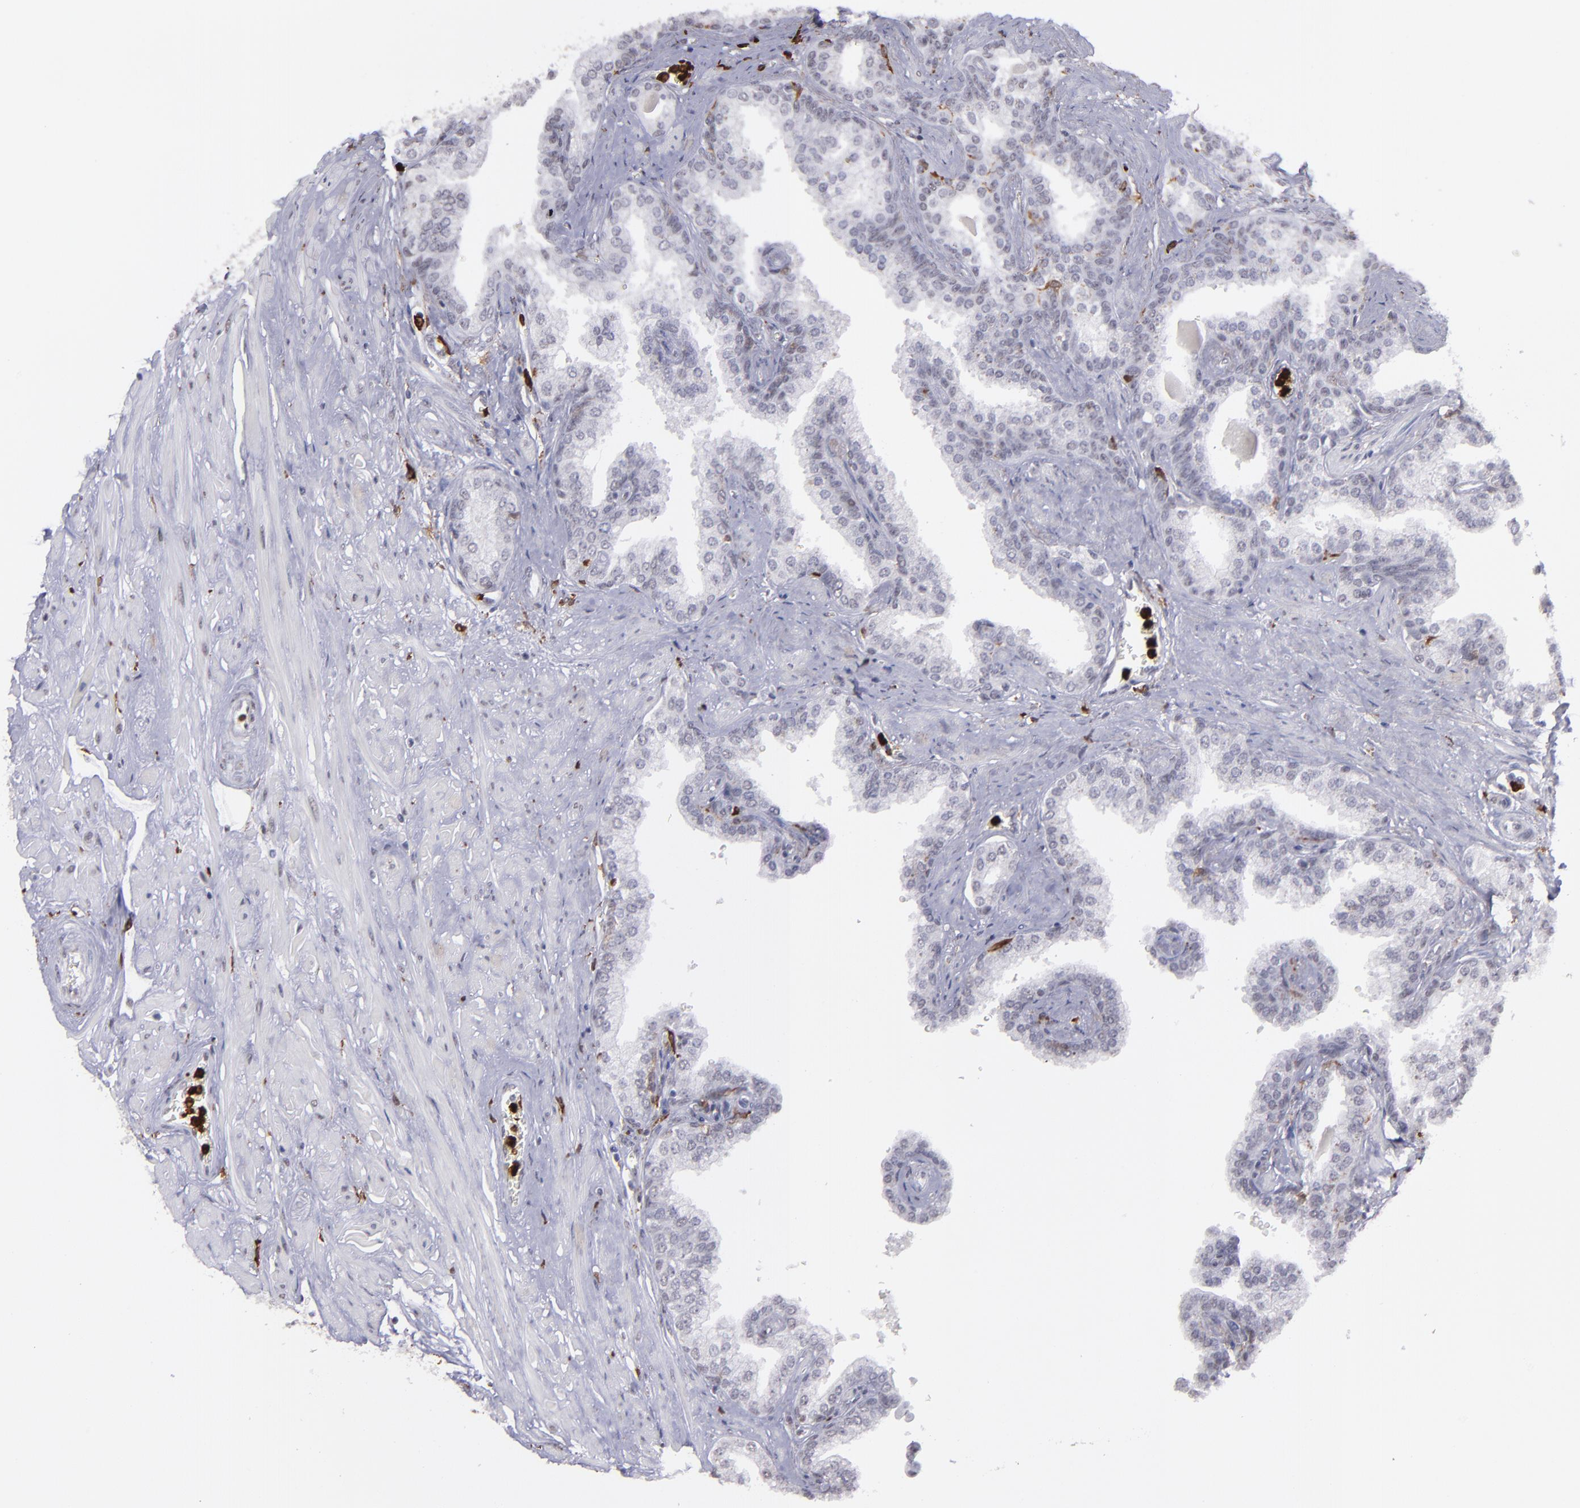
{"staining": {"intensity": "negative", "quantity": "none", "location": "none"}, "tissue": "prostate", "cell_type": "Glandular cells", "image_type": "normal", "snomed": [{"axis": "morphology", "description": "Normal tissue, NOS"}, {"axis": "topography", "description": "Prostate"}], "caption": "Immunohistochemistry image of benign prostate: human prostate stained with DAB (3,3'-diaminobenzidine) reveals no significant protein staining in glandular cells.", "gene": "NCF2", "patient": {"sex": "male", "age": 60}}